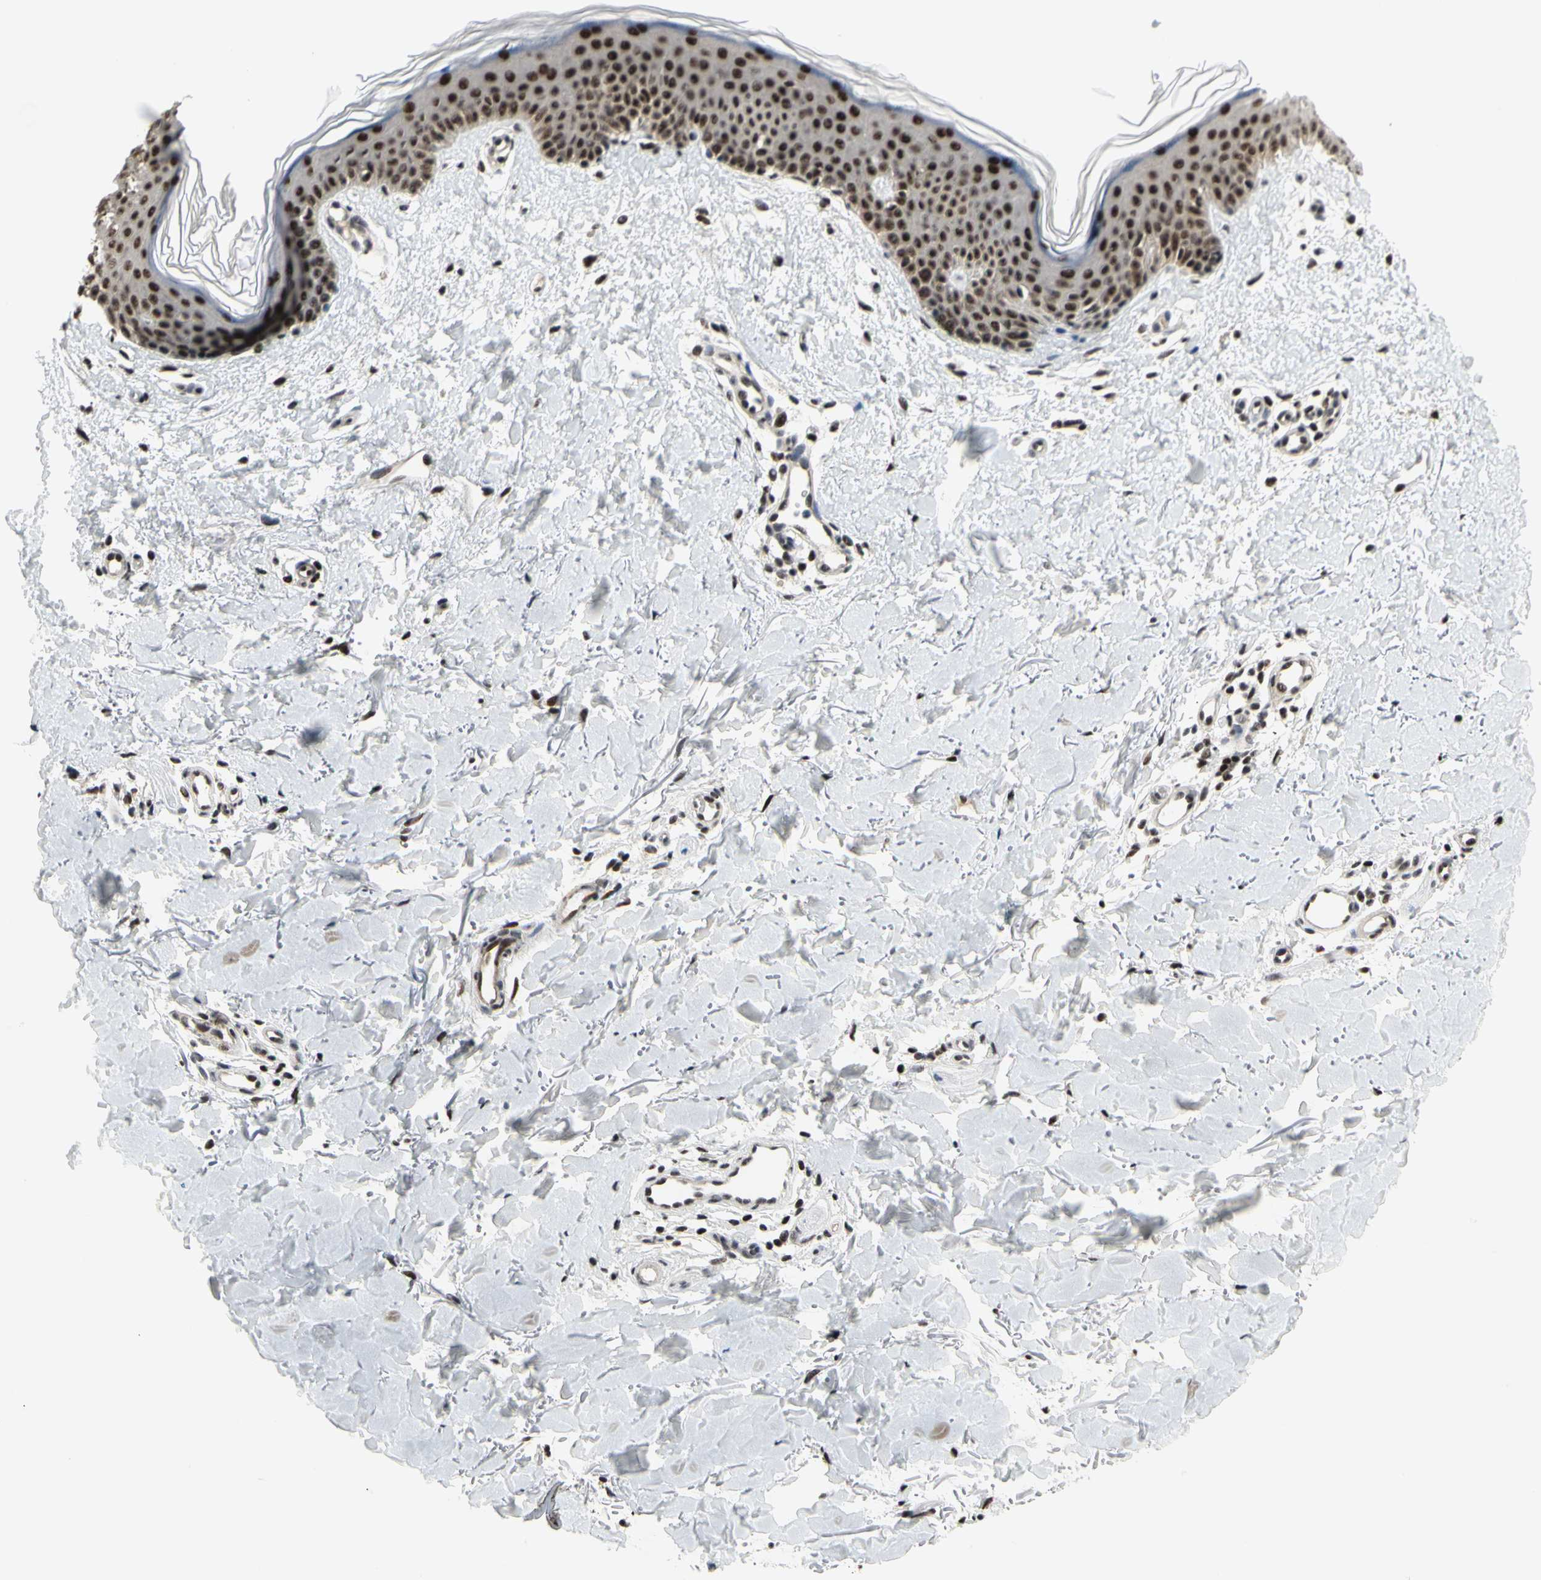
{"staining": {"intensity": "moderate", "quantity": ">75%", "location": "nuclear"}, "tissue": "skin", "cell_type": "Fibroblasts", "image_type": "normal", "snomed": [{"axis": "morphology", "description": "Normal tissue, NOS"}, {"axis": "topography", "description": "Skin"}], "caption": "IHC (DAB) staining of benign skin displays moderate nuclear protein expression in about >75% of fibroblasts. (brown staining indicates protein expression, while blue staining denotes nuclei).", "gene": "SRSF11", "patient": {"sex": "female", "age": 56}}